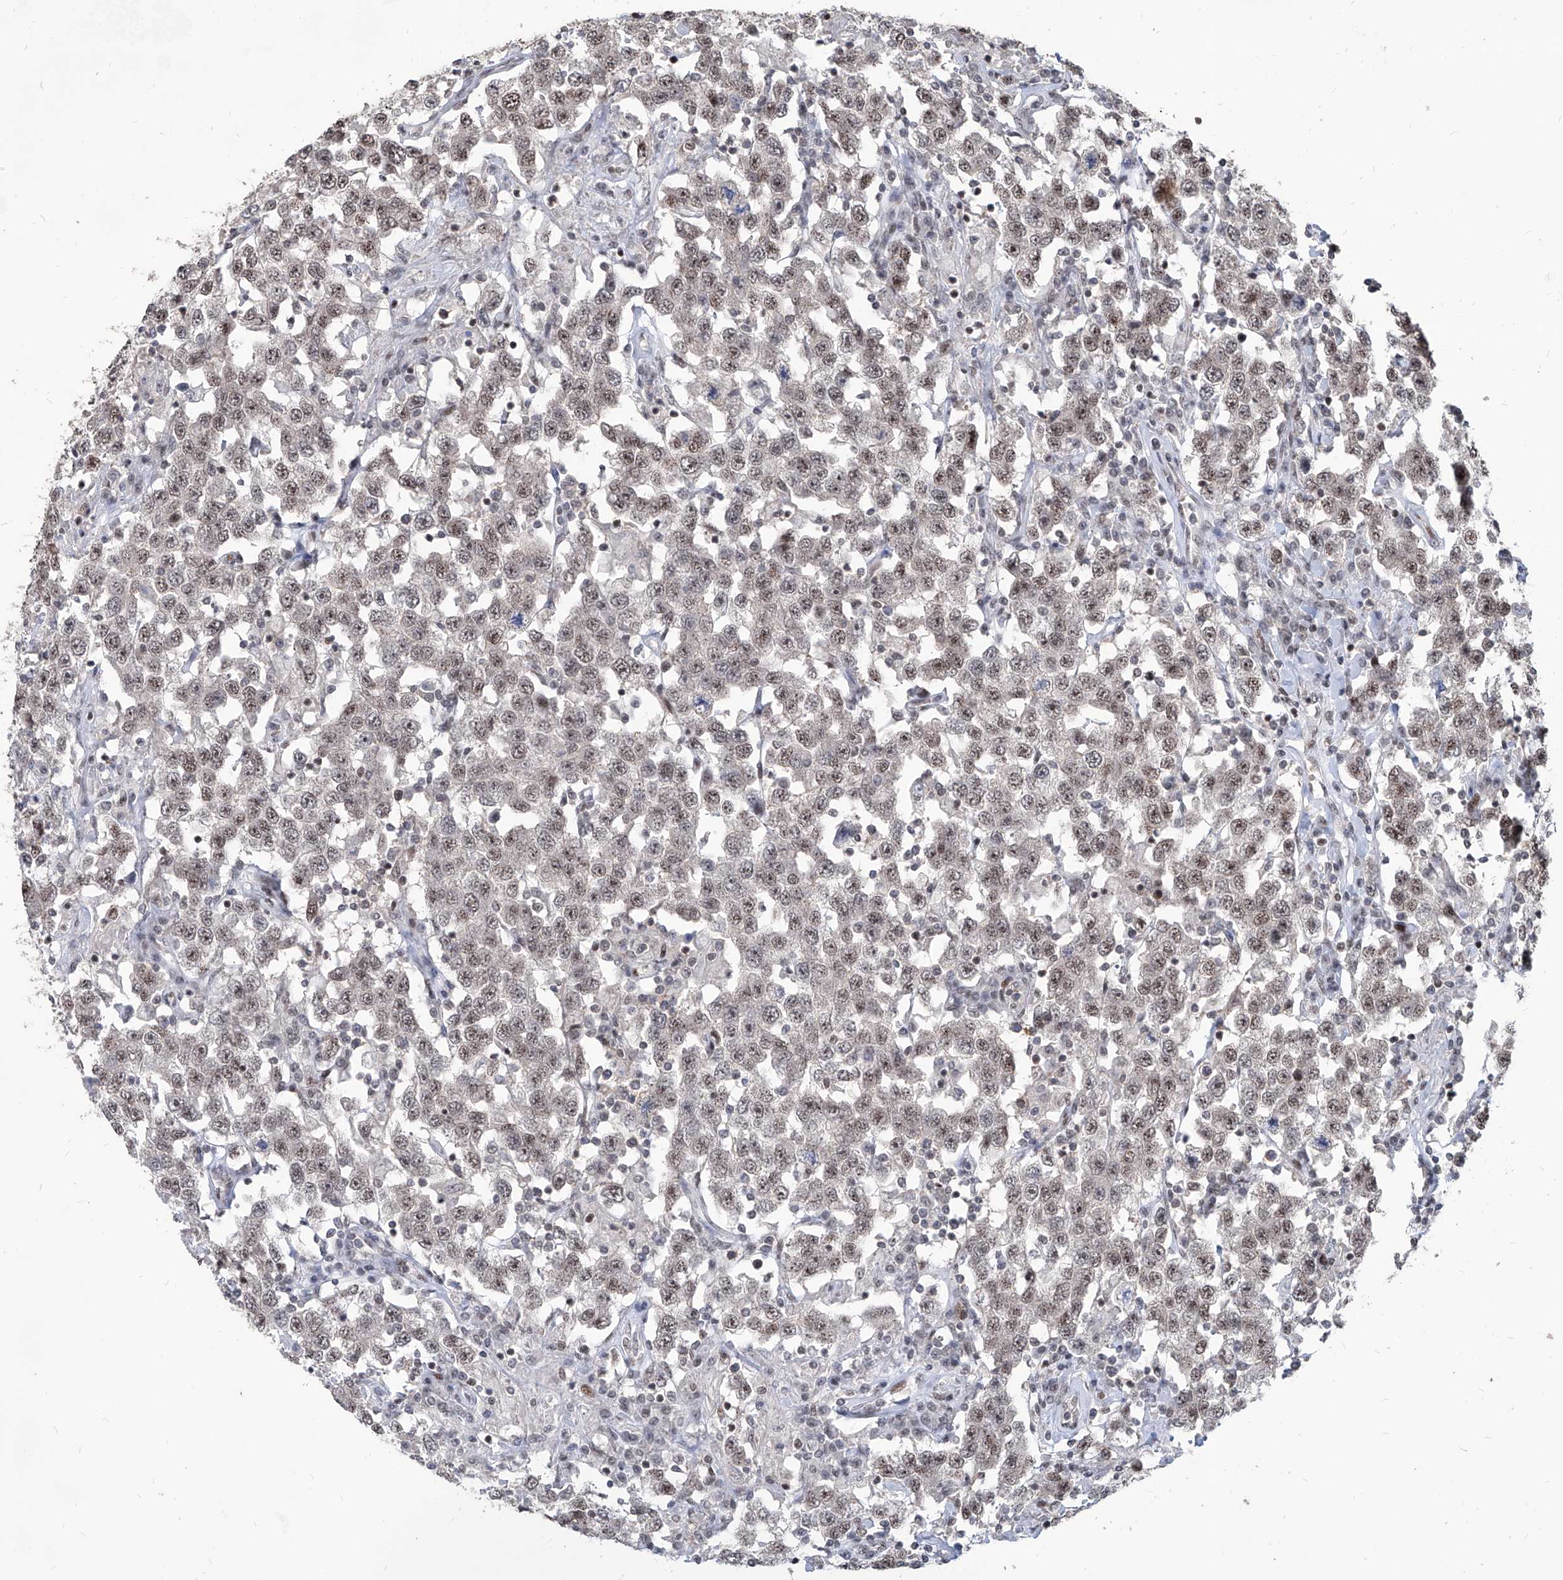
{"staining": {"intensity": "weak", "quantity": ">75%", "location": "nuclear"}, "tissue": "testis cancer", "cell_type": "Tumor cells", "image_type": "cancer", "snomed": [{"axis": "morphology", "description": "Seminoma, NOS"}, {"axis": "topography", "description": "Testis"}], "caption": "Approximately >75% of tumor cells in testis cancer show weak nuclear protein expression as visualized by brown immunohistochemical staining.", "gene": "IRF2", "patient": {"sex": "male", "age": 41}}